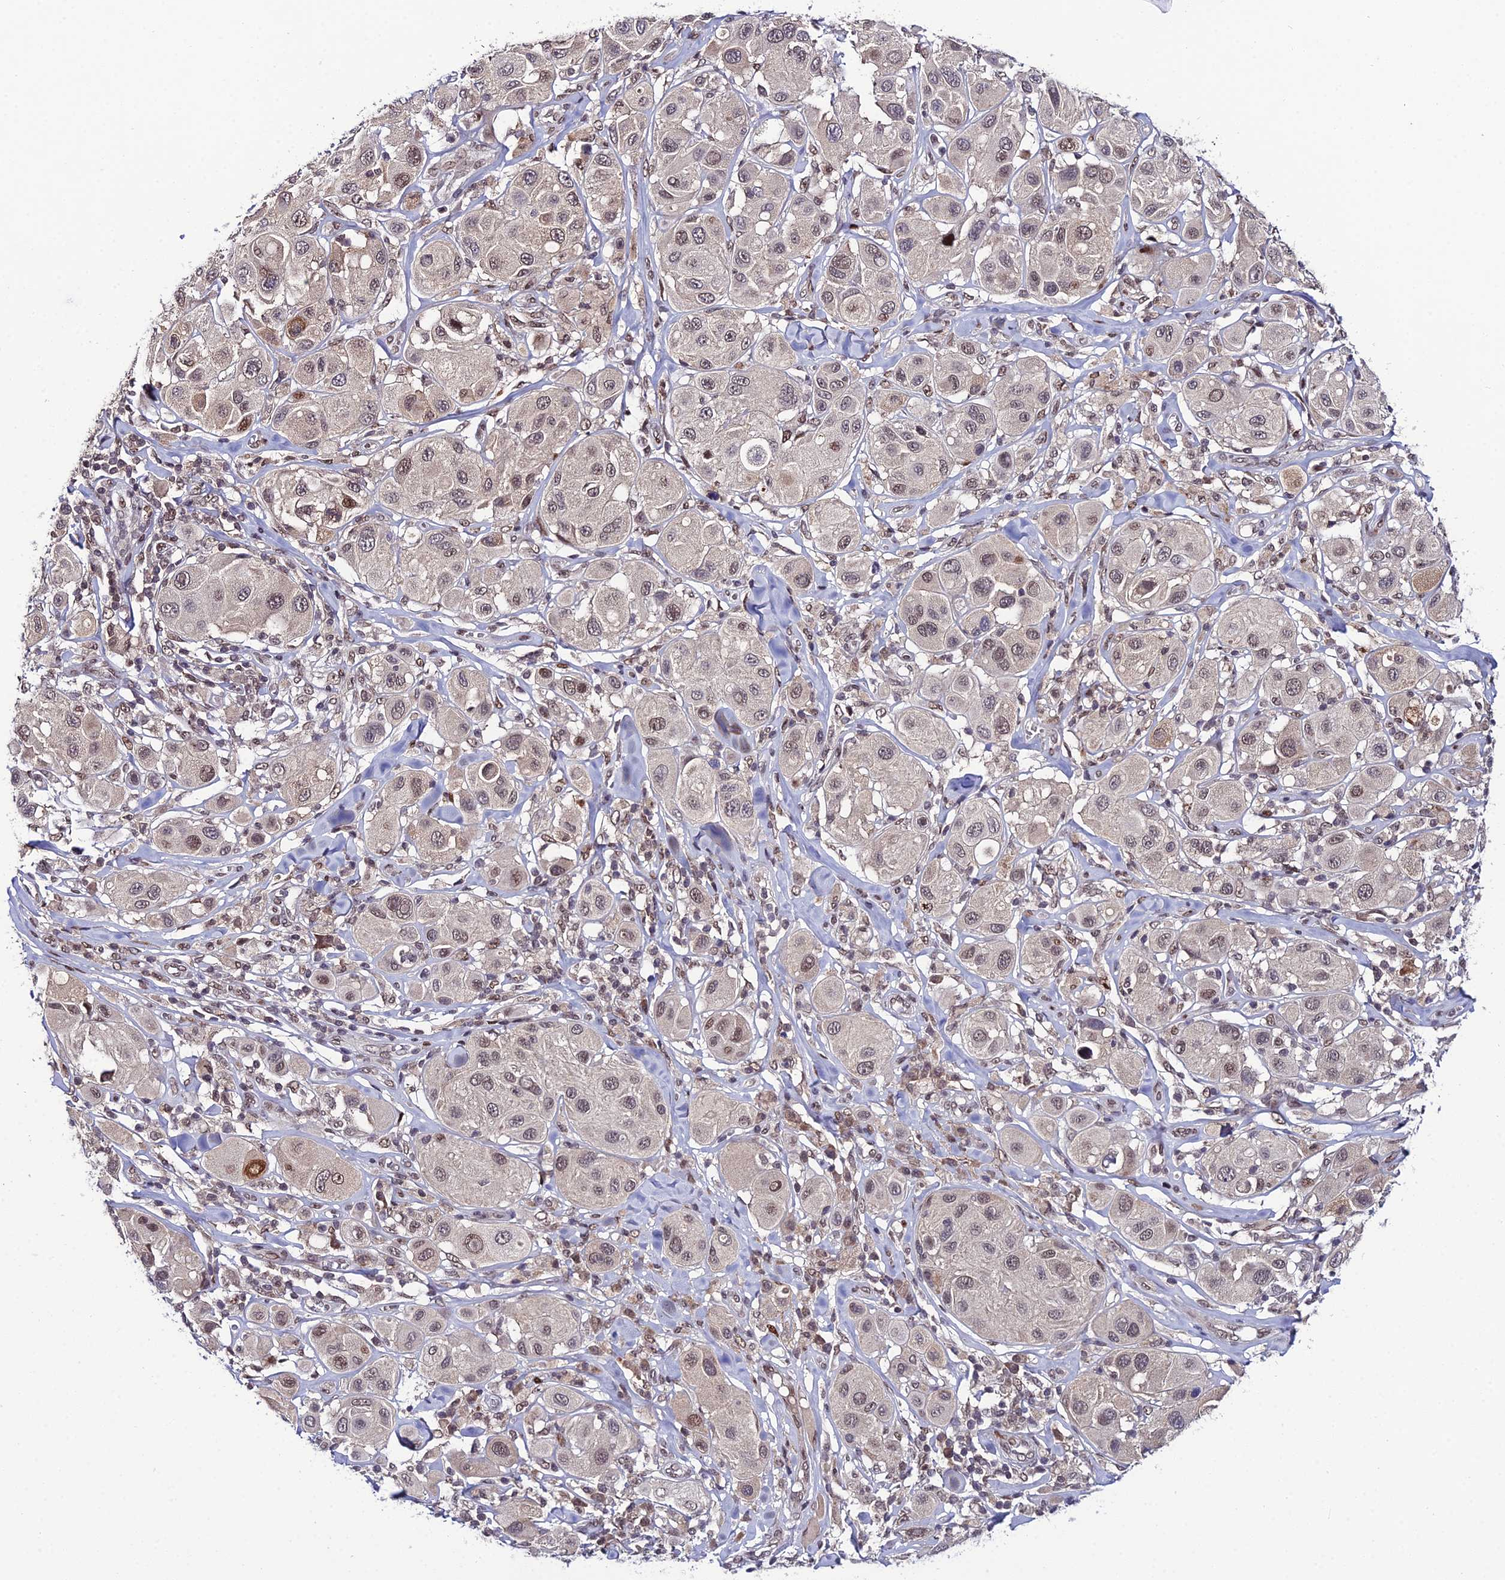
{"staining": {"intensity": "weak", "quantity": "25%-75%", "location": "nuclear"}, "tissue": "melanoma", "cell_type": "Tumor cells", "image_type": "cancer", "snomed": [{"axis": "morphology", "description": "Malignant melanoma, Metastatic site"}, {"axis": "topography", "description": "Skin"}], "caption": "A brown stain labels weak nuclear expression of a protein in malignant melanoma (metastatic site) tumor cells.", "gene": "SYT15", "patient": {"sex": "male", "age": 41}}